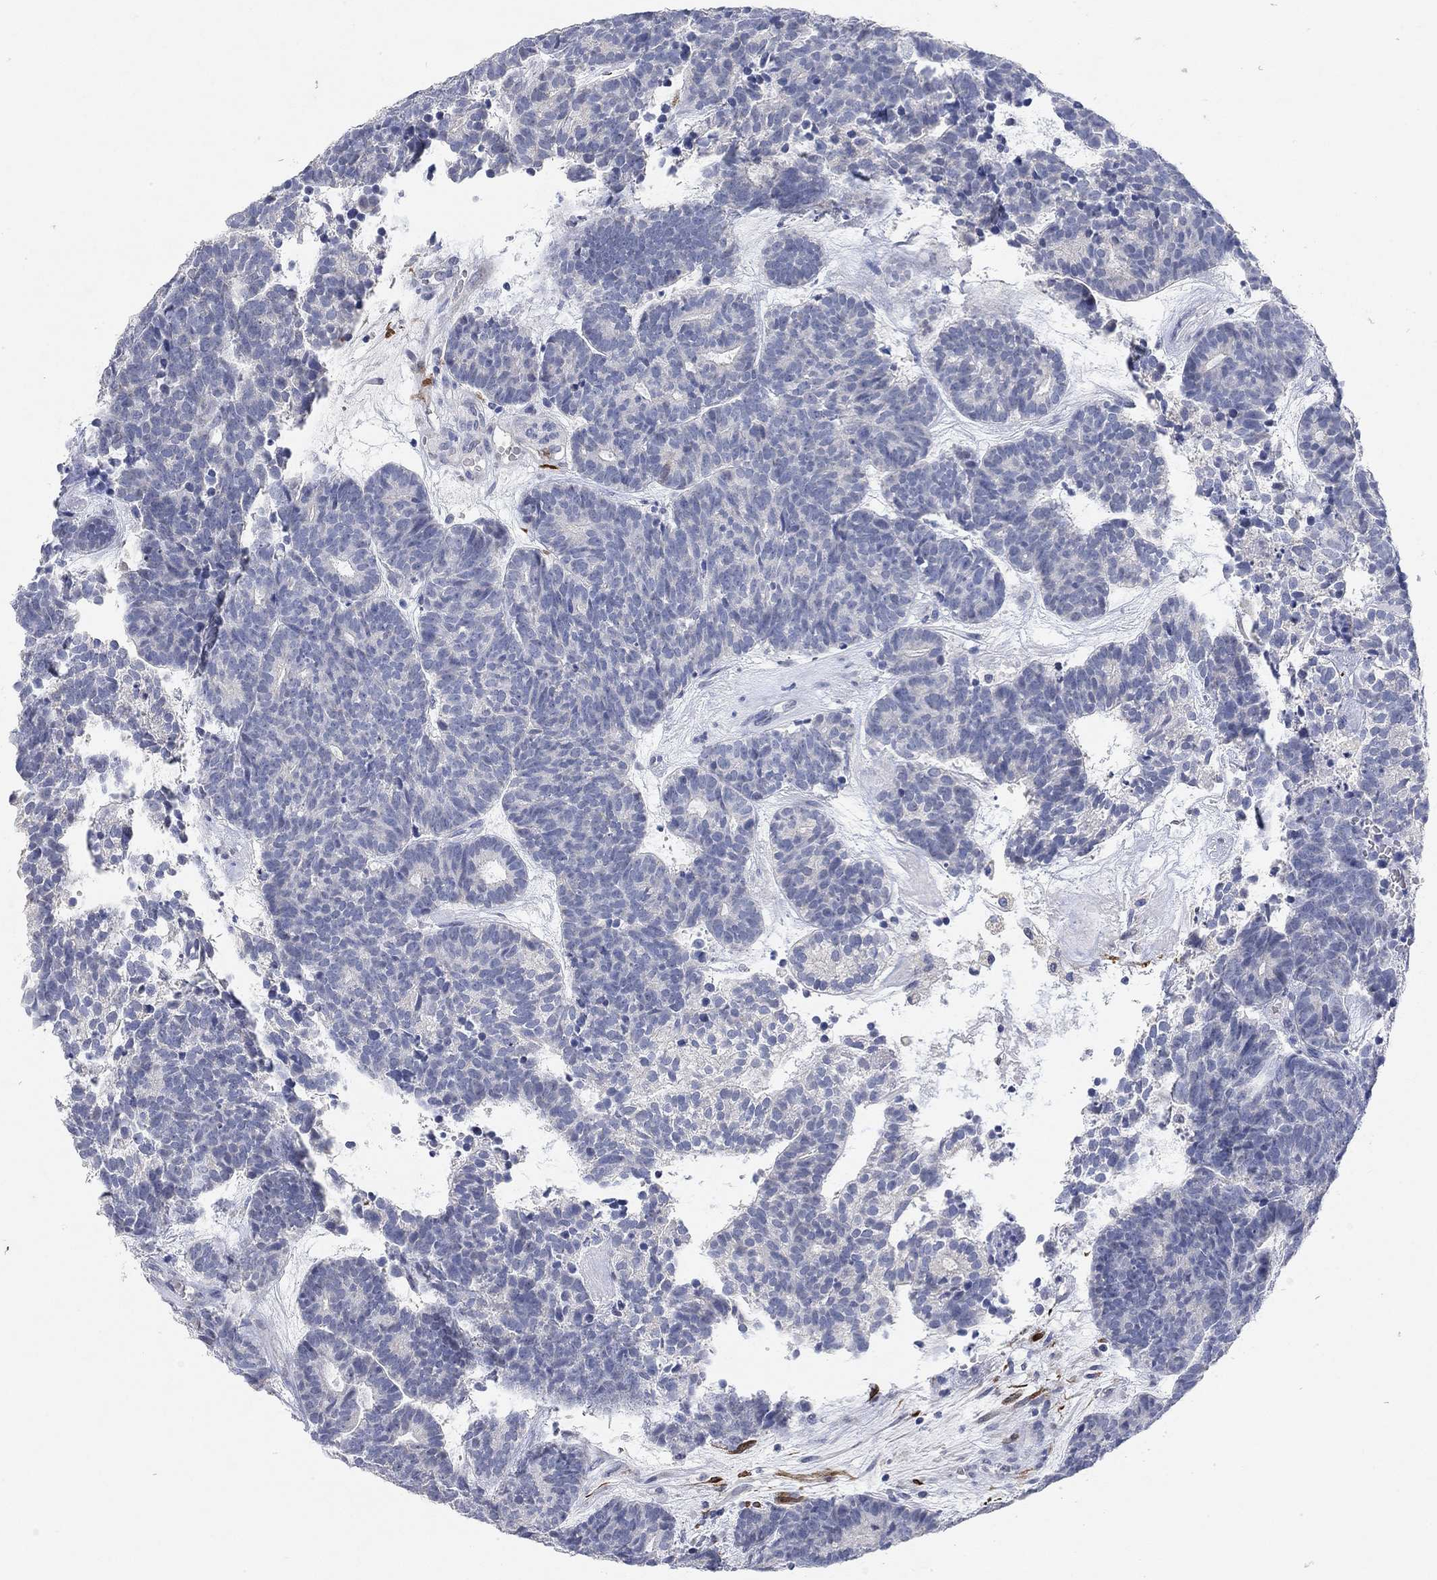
{"staining": {"intensity": "negative", "quantity": "none", "location": "none"}, "tissue": "head and neck cancer", "cell_type": "Tumor cells", "image_type": "cancer", "snomed": [{"axis": "morphology", "description": "Adenocarcinoma, NOS"}, {"axis": "topography", "description": "Head-Neck"}], "caption": "Head and neck adenocarcinoma stained for a protein using immunohistochemistry shows no expression tumor cells.", "gene": "VAT1L", "patient": {"sex": "female", "age": 81}}